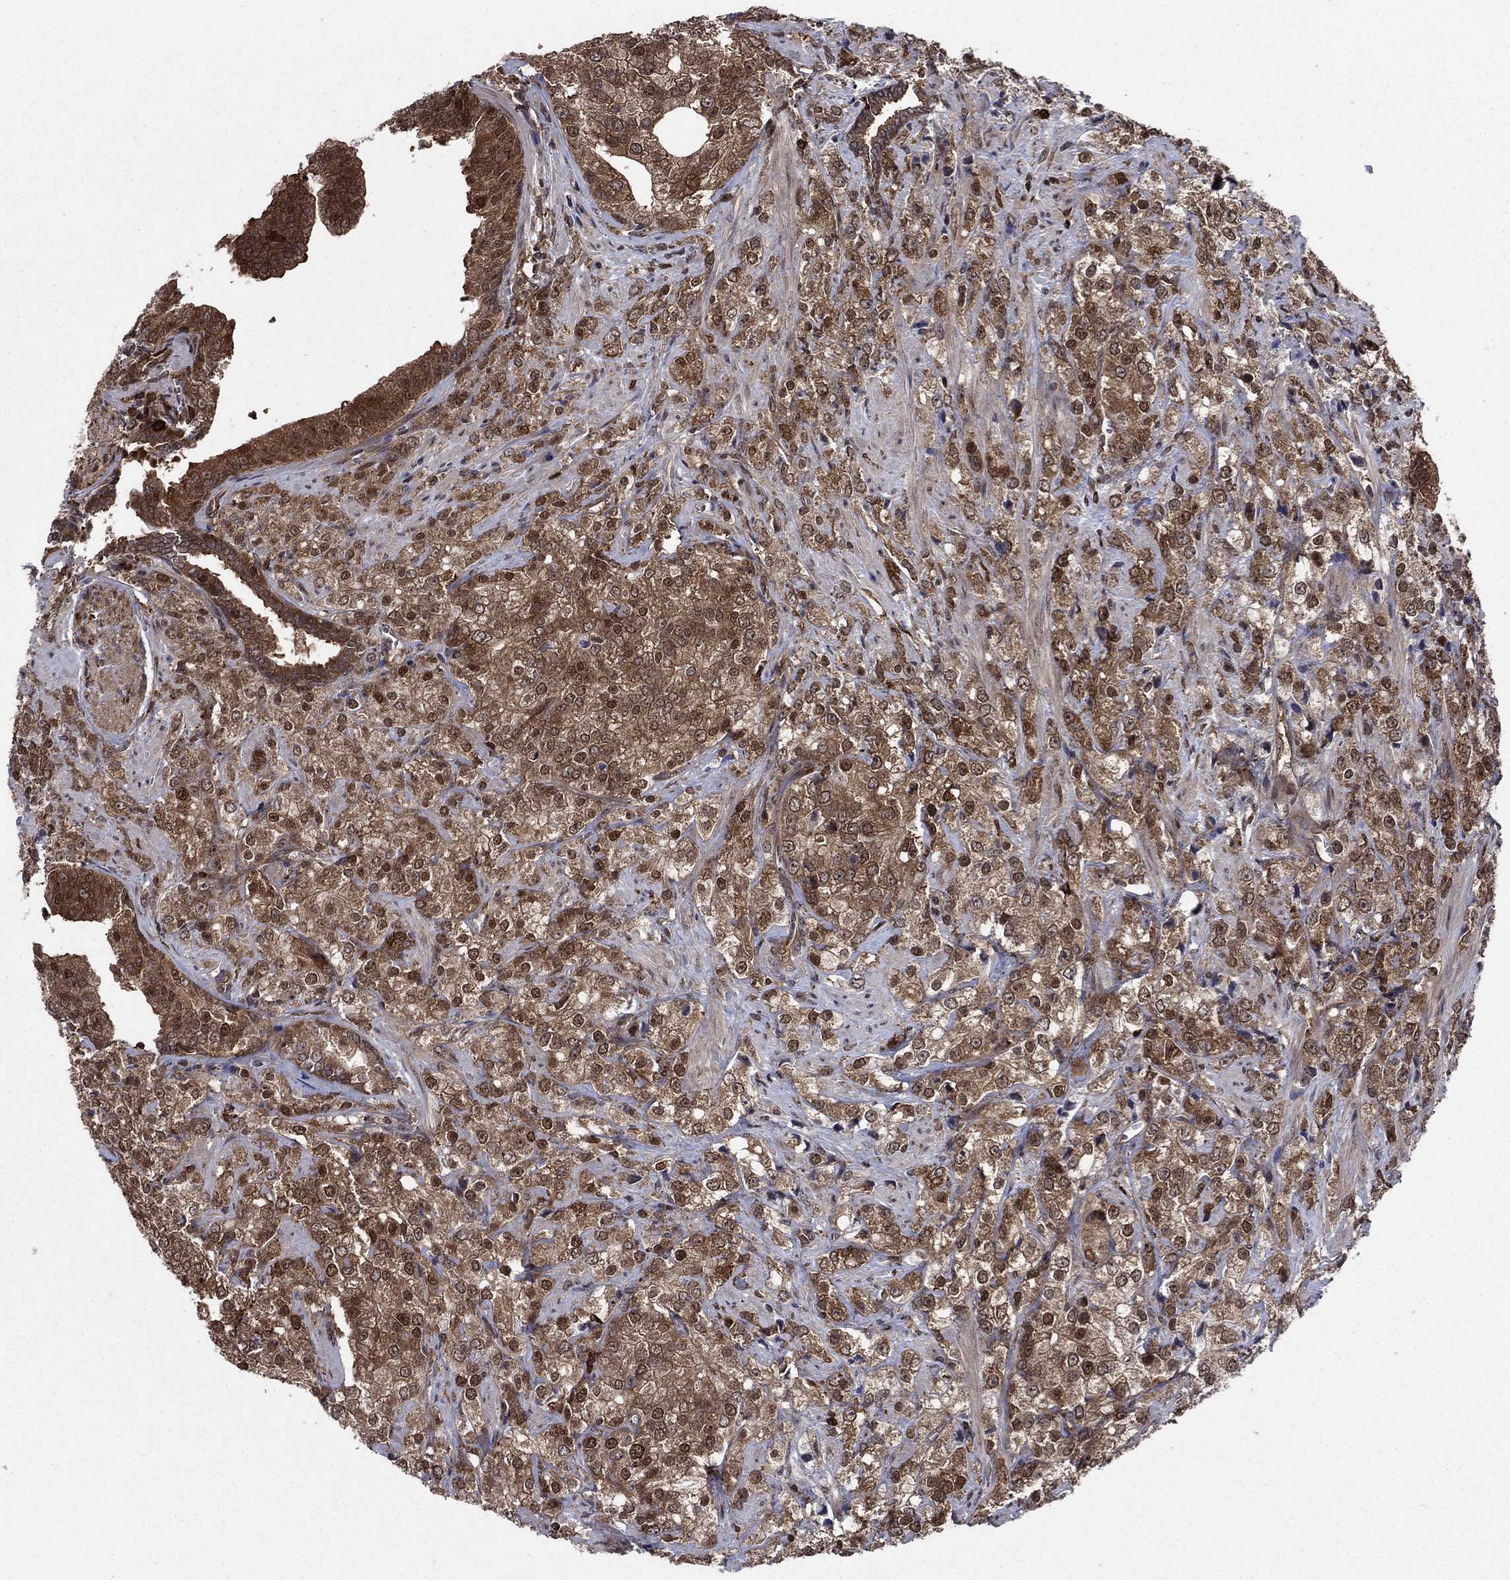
{"staining": {"intensity": "moderate", "quantity": ">75%", "location": "cytoplasmic/membranous,nuclear"}, "tissue": "prostate cancer", "cell_type": "Tumor cells", "image_type": "cancer", "snomed": [{"axis": "morphology", "description": "Adenocarcinoma, NOS"}, {"axis": "topography", "description": "Prostate and seminal vesicle, NOS"}, {"axis": "topography", "description": "Prostate"}], "caption": "Immunohistochemical staining of human adenocarcinoma (prostate) reveals moderate cytoplasmic/membranous and nuclear protein positivity in approximately >75% of tumor cells.", "gene": "CACYBP", "patient": {"sex": "male", "age": 68}}